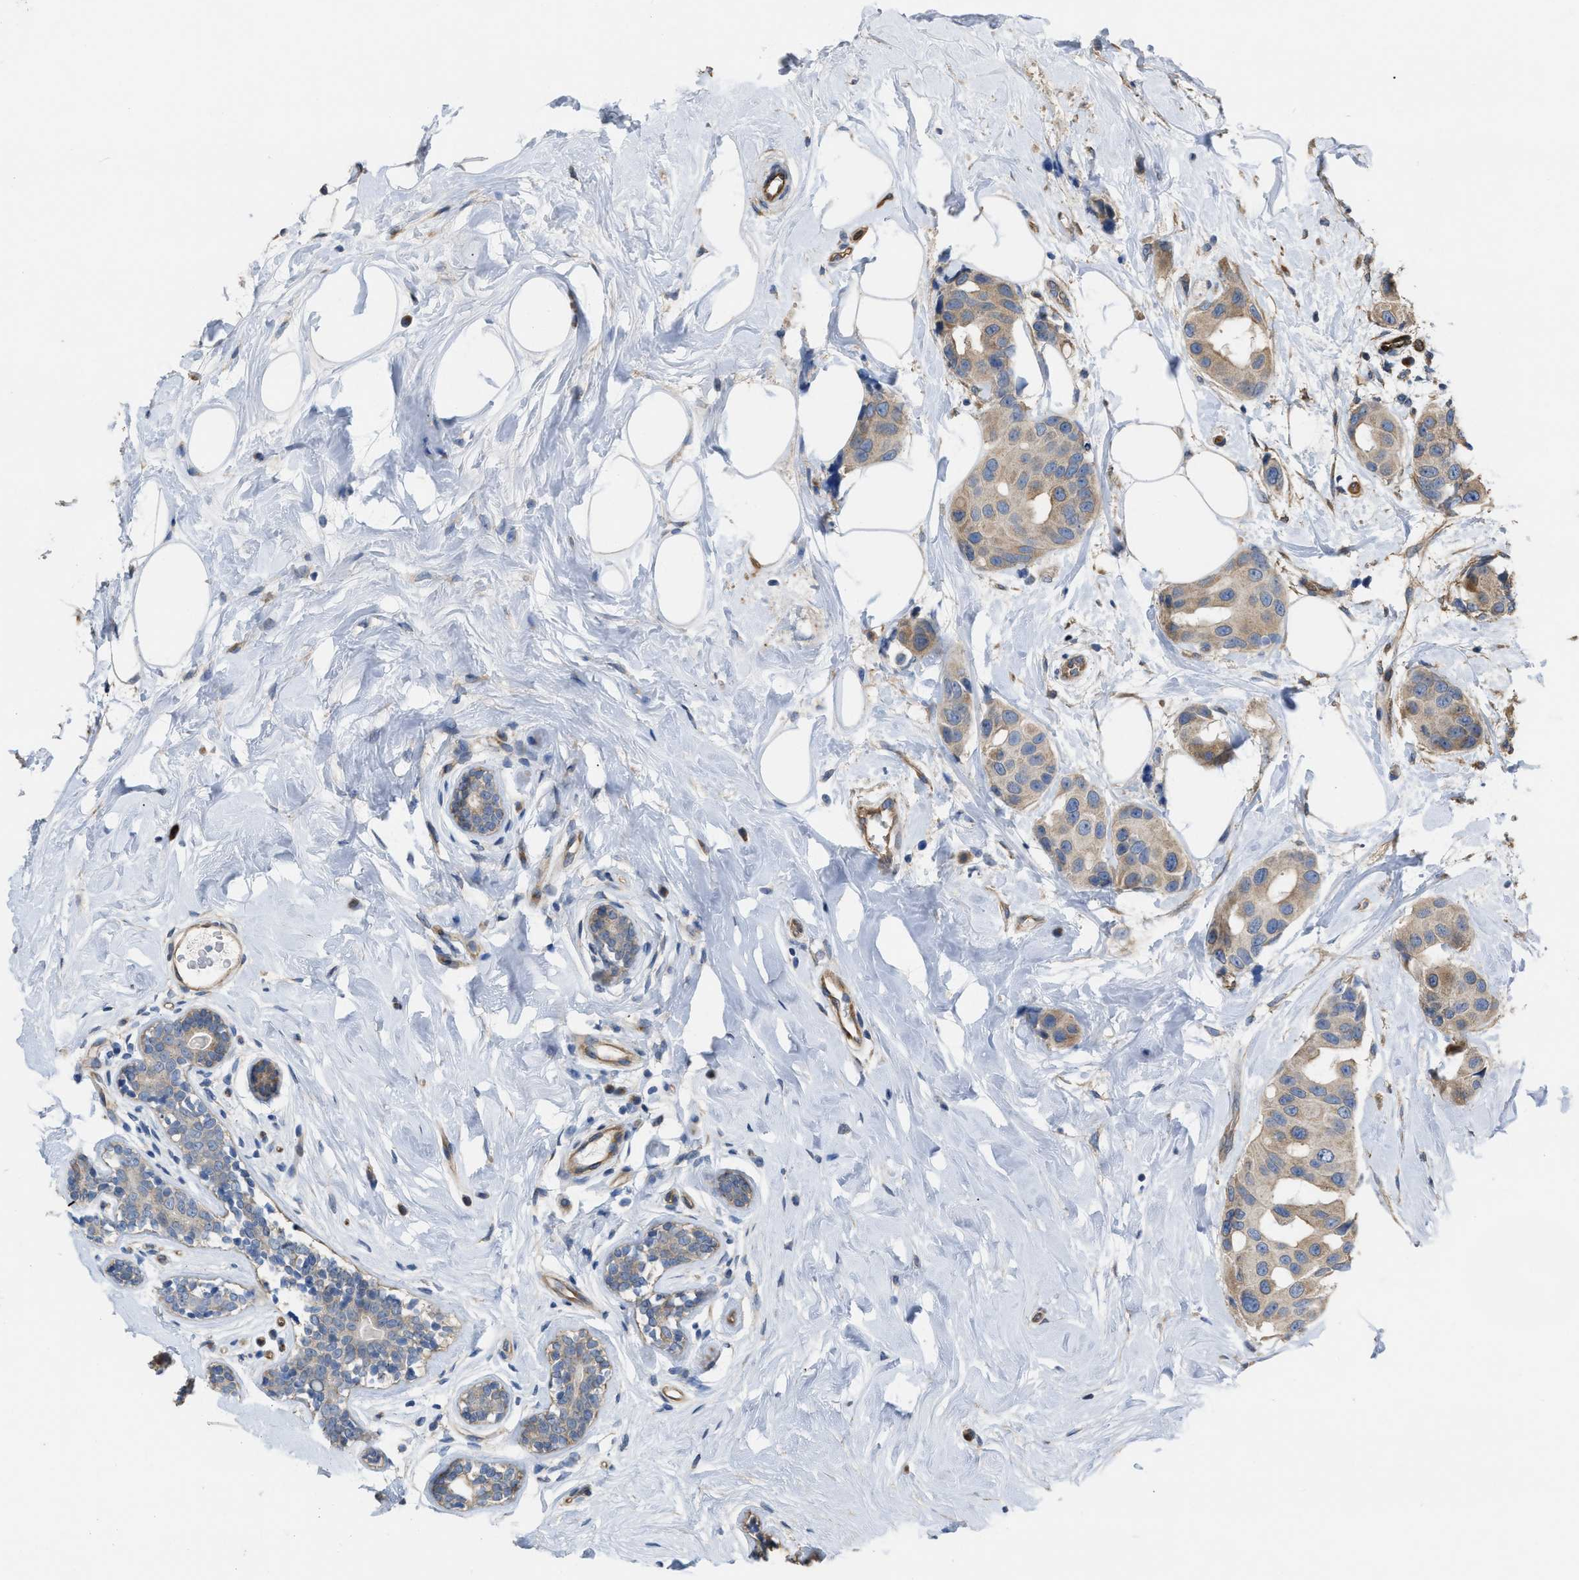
{"staining": {"intensity": "weak", "quantity": ">75%", "location": "cytoplasmic/membranous"}, "tissue": "breast cancer", "cell_type": "Tumor cells", "image_type": "cancer", "snomed": [{"axis": "morphology", "description": "Normal tissue, NOS"}, {"axis": "morphology", "description": "Duct carcinoma"}, {"axis": "topography", "description": "Breast"}], "caption": "About >75% of tumor cells in infiltrating ductal carcinoma (breast) exhibit weak cytoplasmic/membranous protein staining as visualized by brown immunohistochemical staining.", "gene": "SLC4A11", "patient": {"sex": "female", "age": 39}}